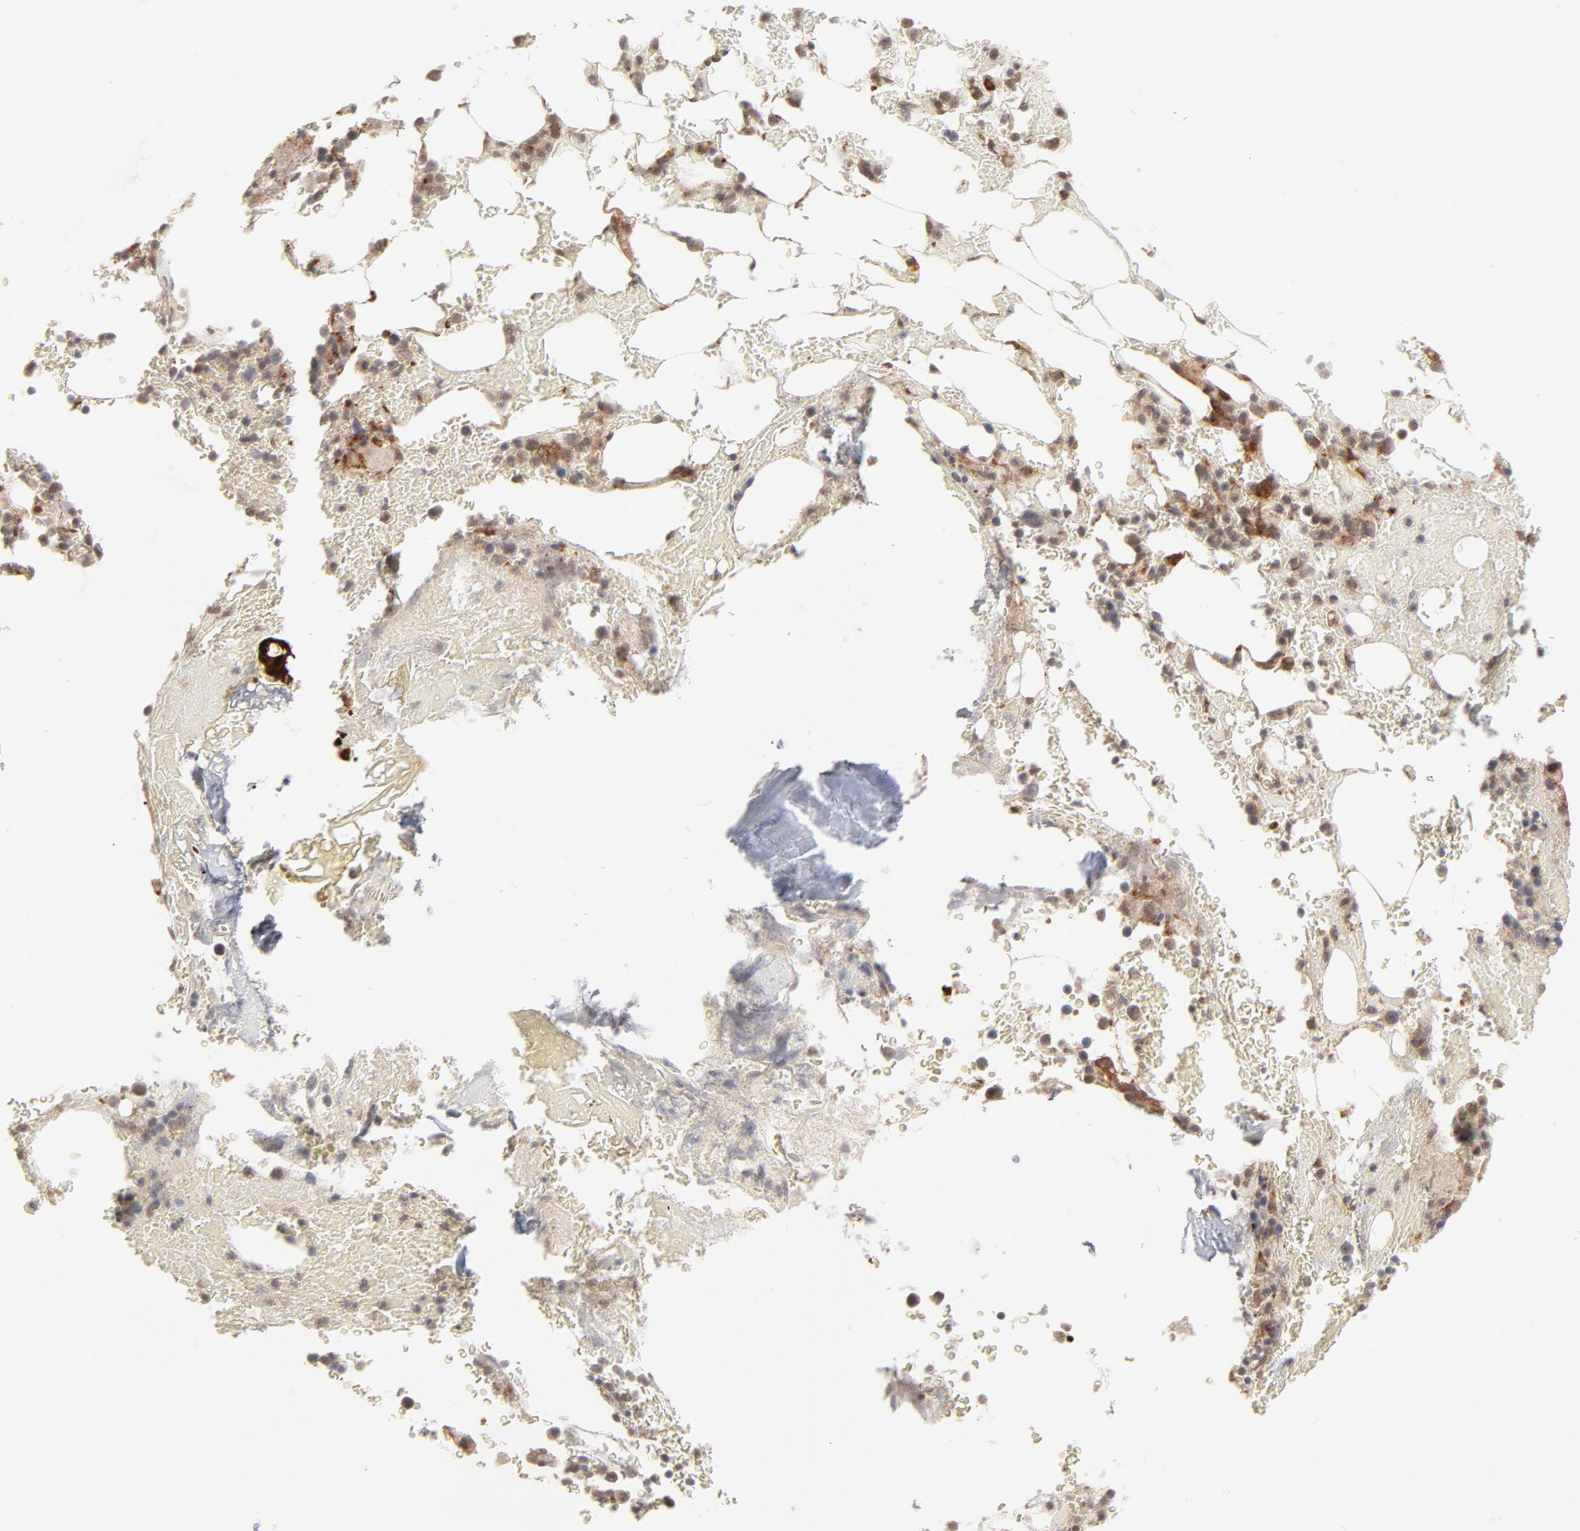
{"staining": {"intensity": "moderate", "quantity": ">75%", "location": "cytoplasmic/membranous"}, "tissue": "bone marrow", "cell_type": "Hematopoietic cells", "image_type": "normal", "snomed": [{"axis": "morphology", "description": "Normal tissue, NOS"}, {"axis": "topography", "description": "Bone marrow"}], "caption": "Protein staining of normal bone marrow demonstrates moderate cytoplasmic/membranous expression in approximately >75% of hematopoietic cells. (brown staining indicates protein expression, while blue staining denotes nuclei).", "gene": "RAB5C", "patient": {"sex": "female", "age": 73}}